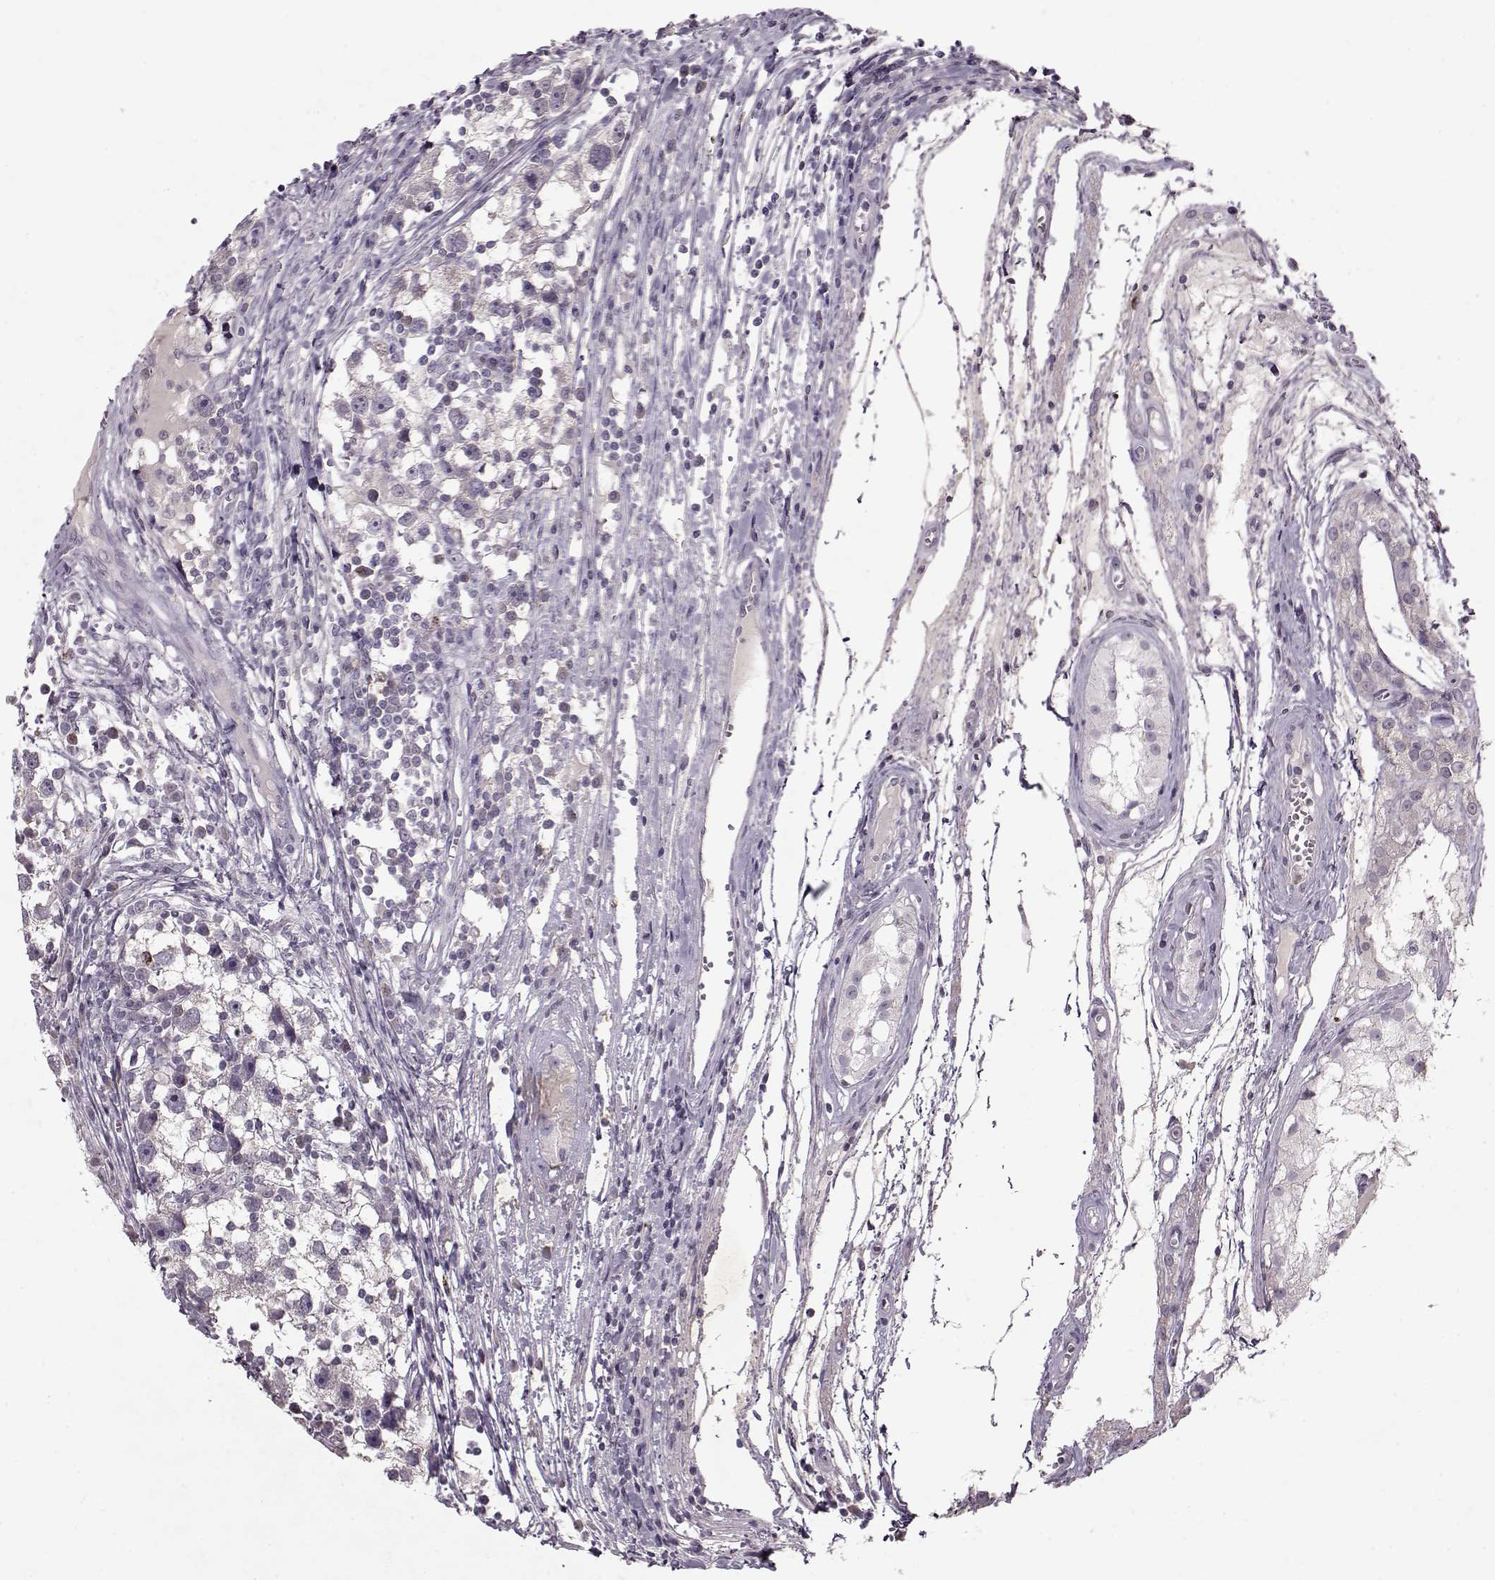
{"staining": {"intensity": "negative", "quantity": "none", "location": "none"}, "tissue": "testis cancer", "cell_type": "Tumor cells", "image_type": "cancer", "snomed": [{"axis": "morphology", "description": "Seminoma, NOS"}, {"axis": "topography", "description": "Testis"}], "caption": "This is an immunohistochemistry (IHC) histopathology image of human testis seminoma. There is no expression in tumor cells.", "gene": "ACOT11", "patient": {"sex": "male", "age": 30}}